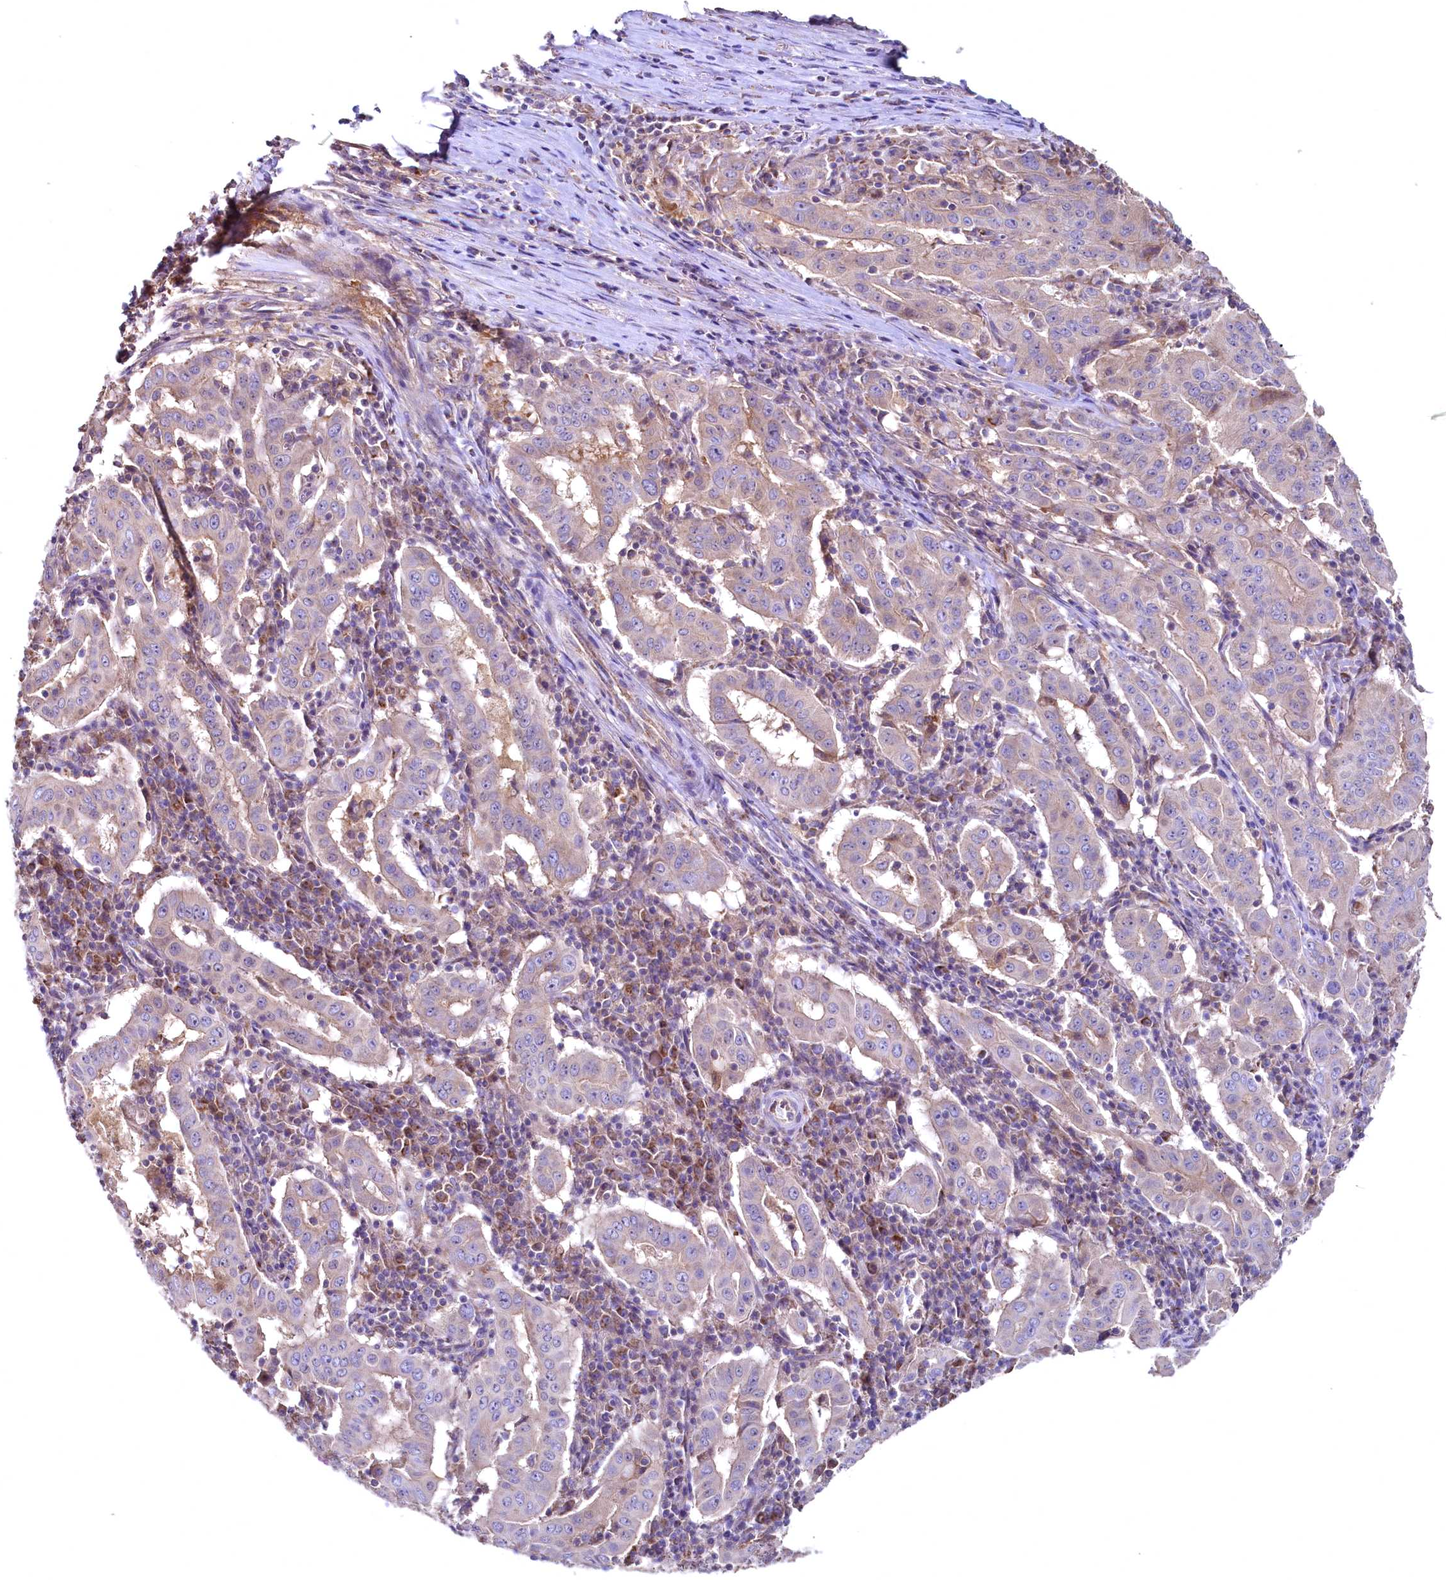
{"staining": {"intensity": "weak", "quantity": "<25%", "location": "cytoplasmic/membranous"}, "tissue": "pancreatic cancer", "cell_type": "Tumor cells", "image_type": "cancer", "snomed": [{"axis": "morphology", "description": "Adenocarcinoma, NOS"}, {"axis": "topography", "description": "Pancreas"}], "caption": "Human adenocarcinoma (pancreatic) stained for a protein using immunohistochemistry (IHC) demonstrates no staining in tumor cells.", "gene": "MRPL57", "patient": {"sex": "male", "age": 63}}